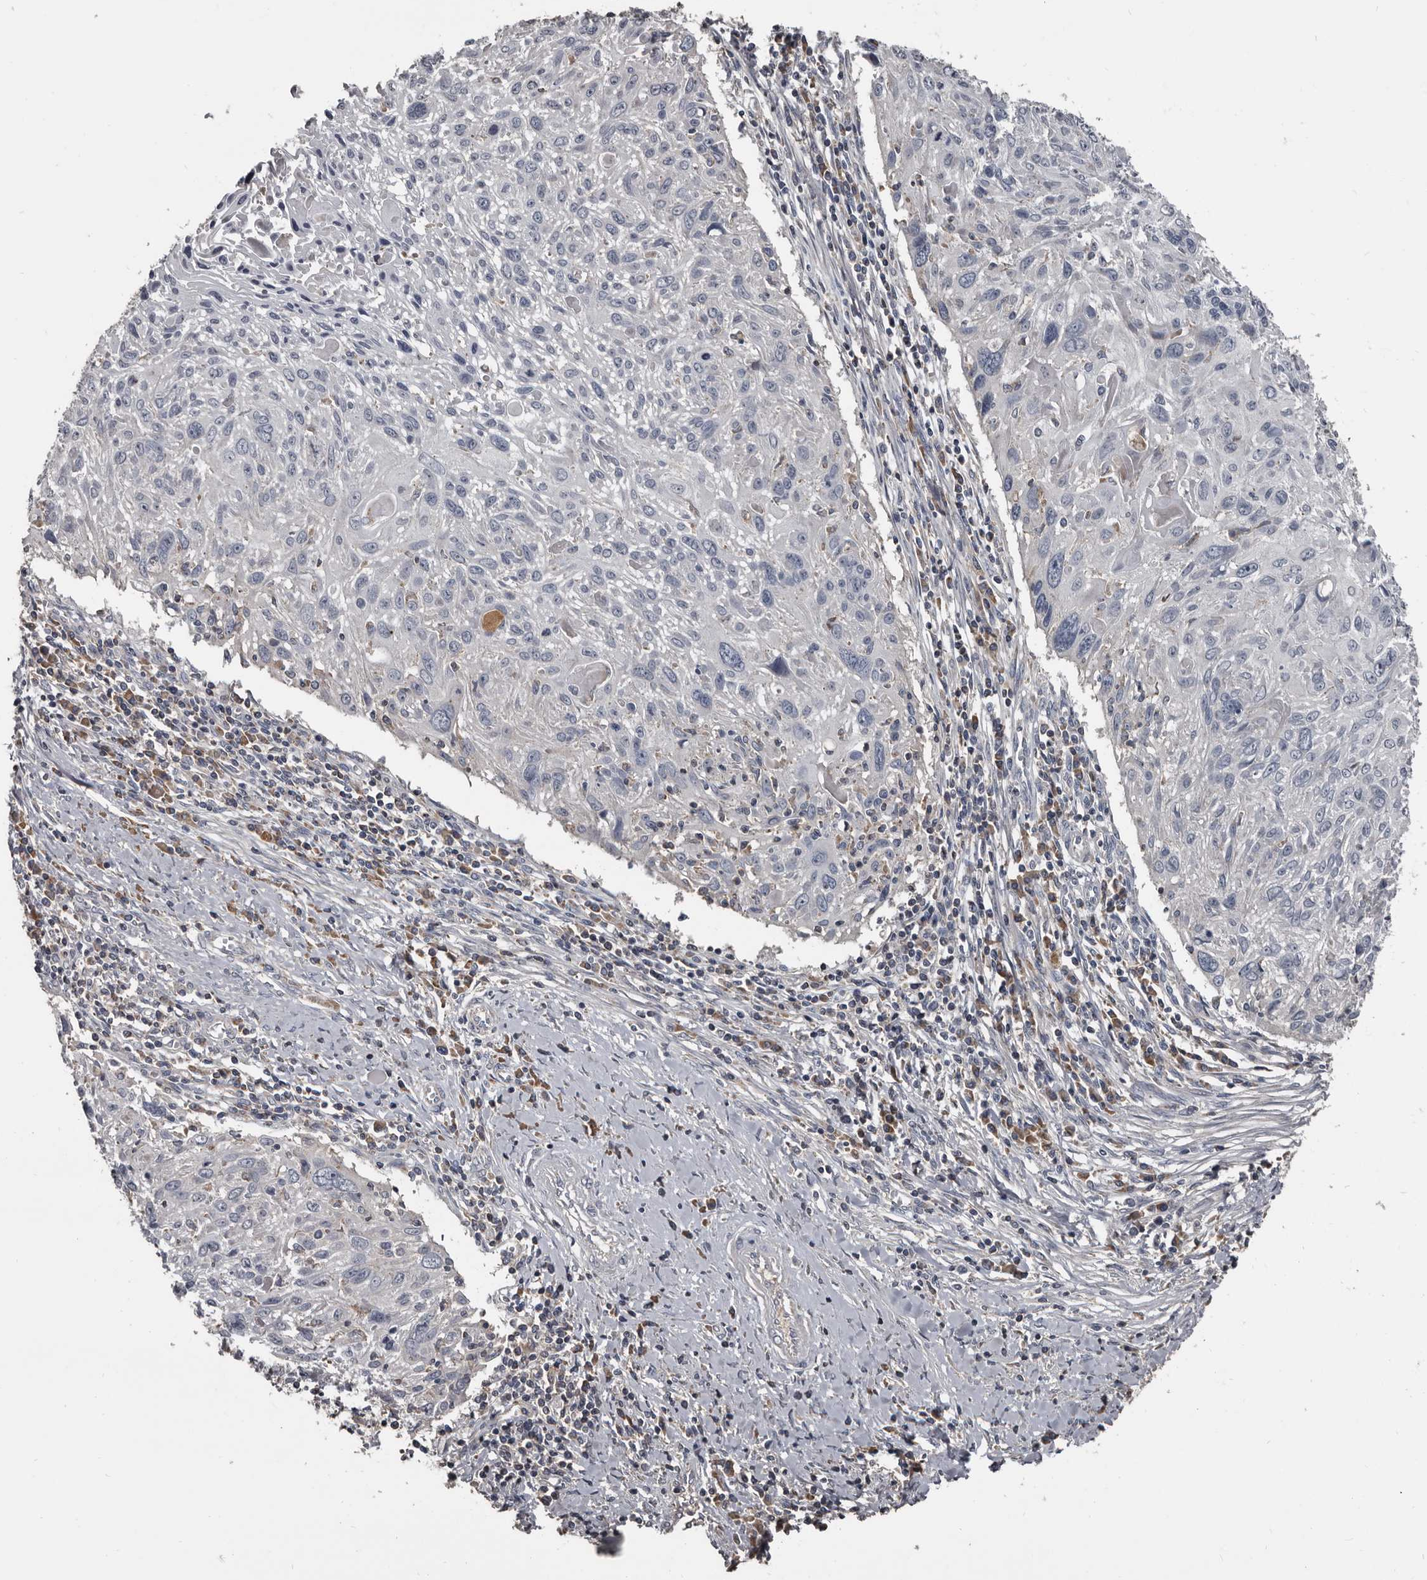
{"staining": {"intensity": "negative", "quantity": "none", "location": "none"}, "tissue": "cervical cancer", "cell_type": "Tumor cells", "image_type": "cancer", "snomed": [{"axis": "morphology", "description": "Squamous cell carcinoma, NOS"}, {"axis": "topography", "description": "Cervix"}], "caption": "Tumor cells show no significant protein positivity in cervical cancer (squamous cell carcinoma). Brightfield microscopy of immunohistochemistry (IHC) stained with DAB (brown) and hematoxylin (blue), captured at high magnification.", "gene": "GREB1", "patient": {"sex": "female", "age": 51}}